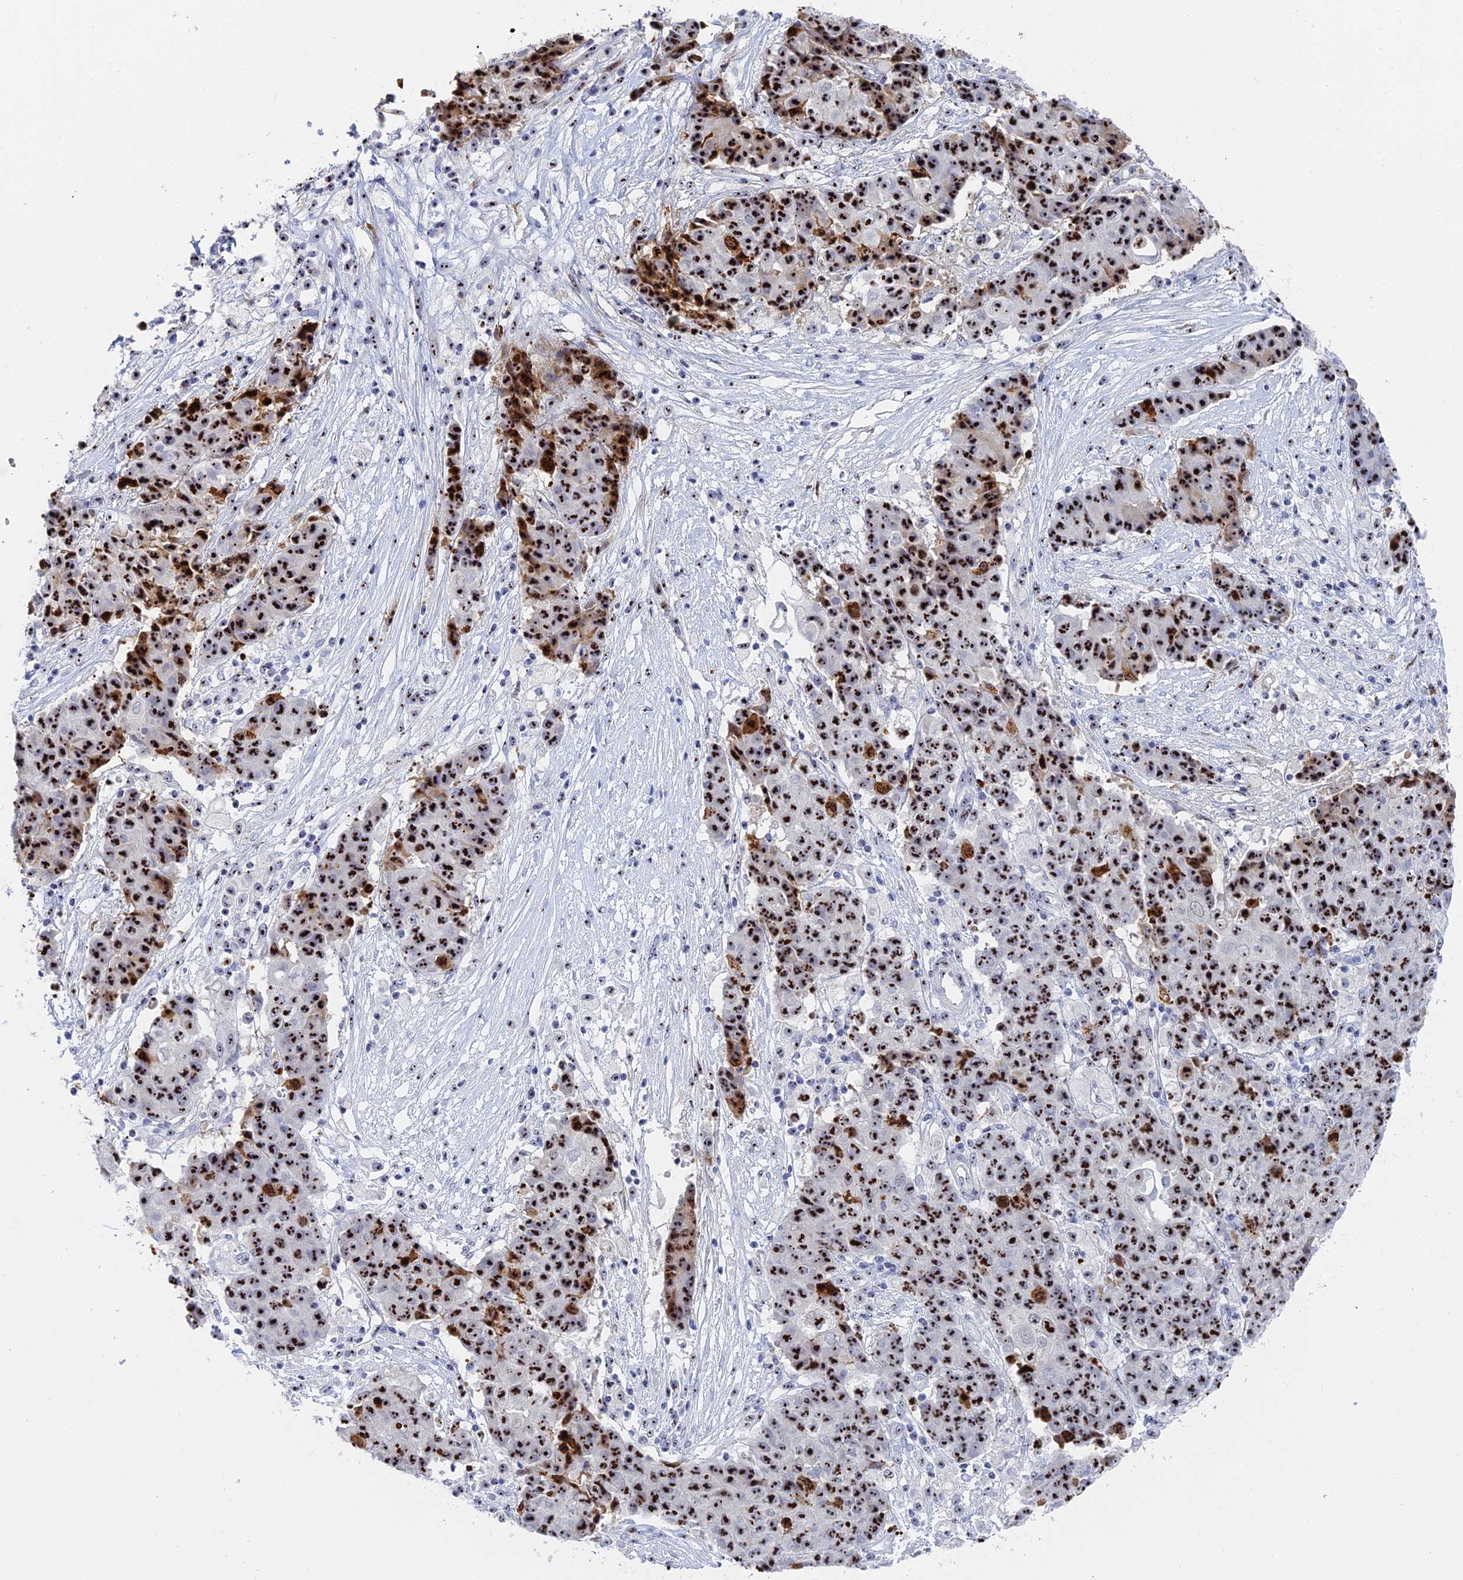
{"staining": {"intensity": "strong", "quantity": ">75%", "location": "nuclear"}, "tissue": "ovarian cancer", "cell_type": "Tumor cells", "image_type": "cancer", "snomed": [{"axis": "morphology", "description": "Carcinoma, endometroid"}, {"axis": "topography", "description": "Ovary"}], "caption": "Strong nuclear positivity for a protein is seen in about >75% of tumor cells of endometroid carcinoma (ovarian) using immunohistochemistry.", "gene": "RSL1D1", "patient": {"sex": "female", "age": 42}}